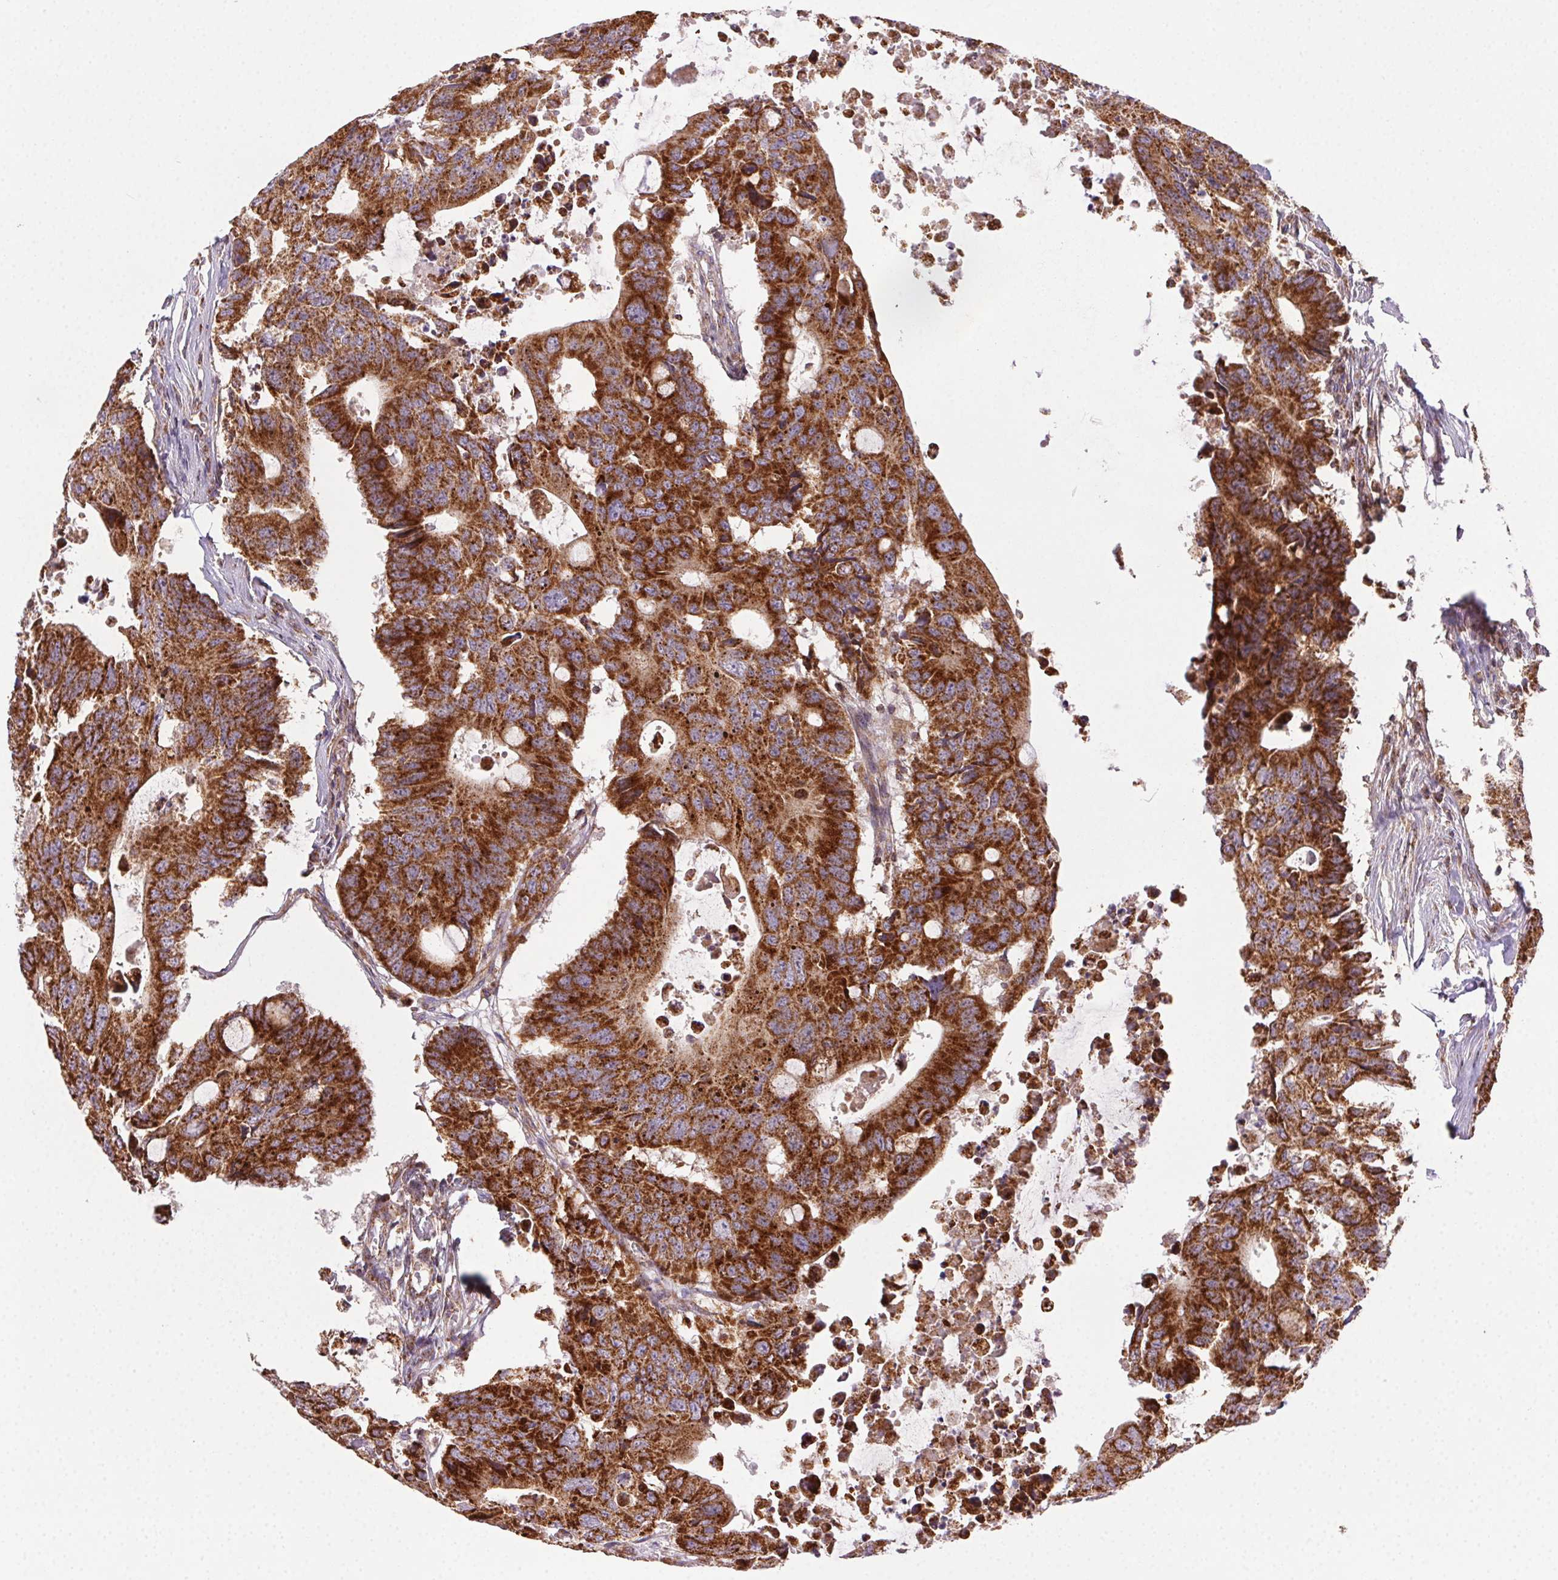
{"staining": {"intensity": "strong", "quantity": ">75%", "location": "cytoplasmic/membranous"}, "tissue": "colorectal cancer", "cell_type": "Tumor cells", "image_type": "cancer", "snomed": [{"axis": "morphology", "description": "Adenocarcinoma, NOS"}, {"axis": "topography", "description": "Colon"}], "caption": "Immunohistochemical staining of colorectal adenocarcinoma reveals strong cytoplasmic/membranous protein positivity in about >75% of tumor cells. The protein is shown in brown color, while the nuclei are stained blue.", "gene": "CLPB", "patient": {"sex": "male", "age": 71}}